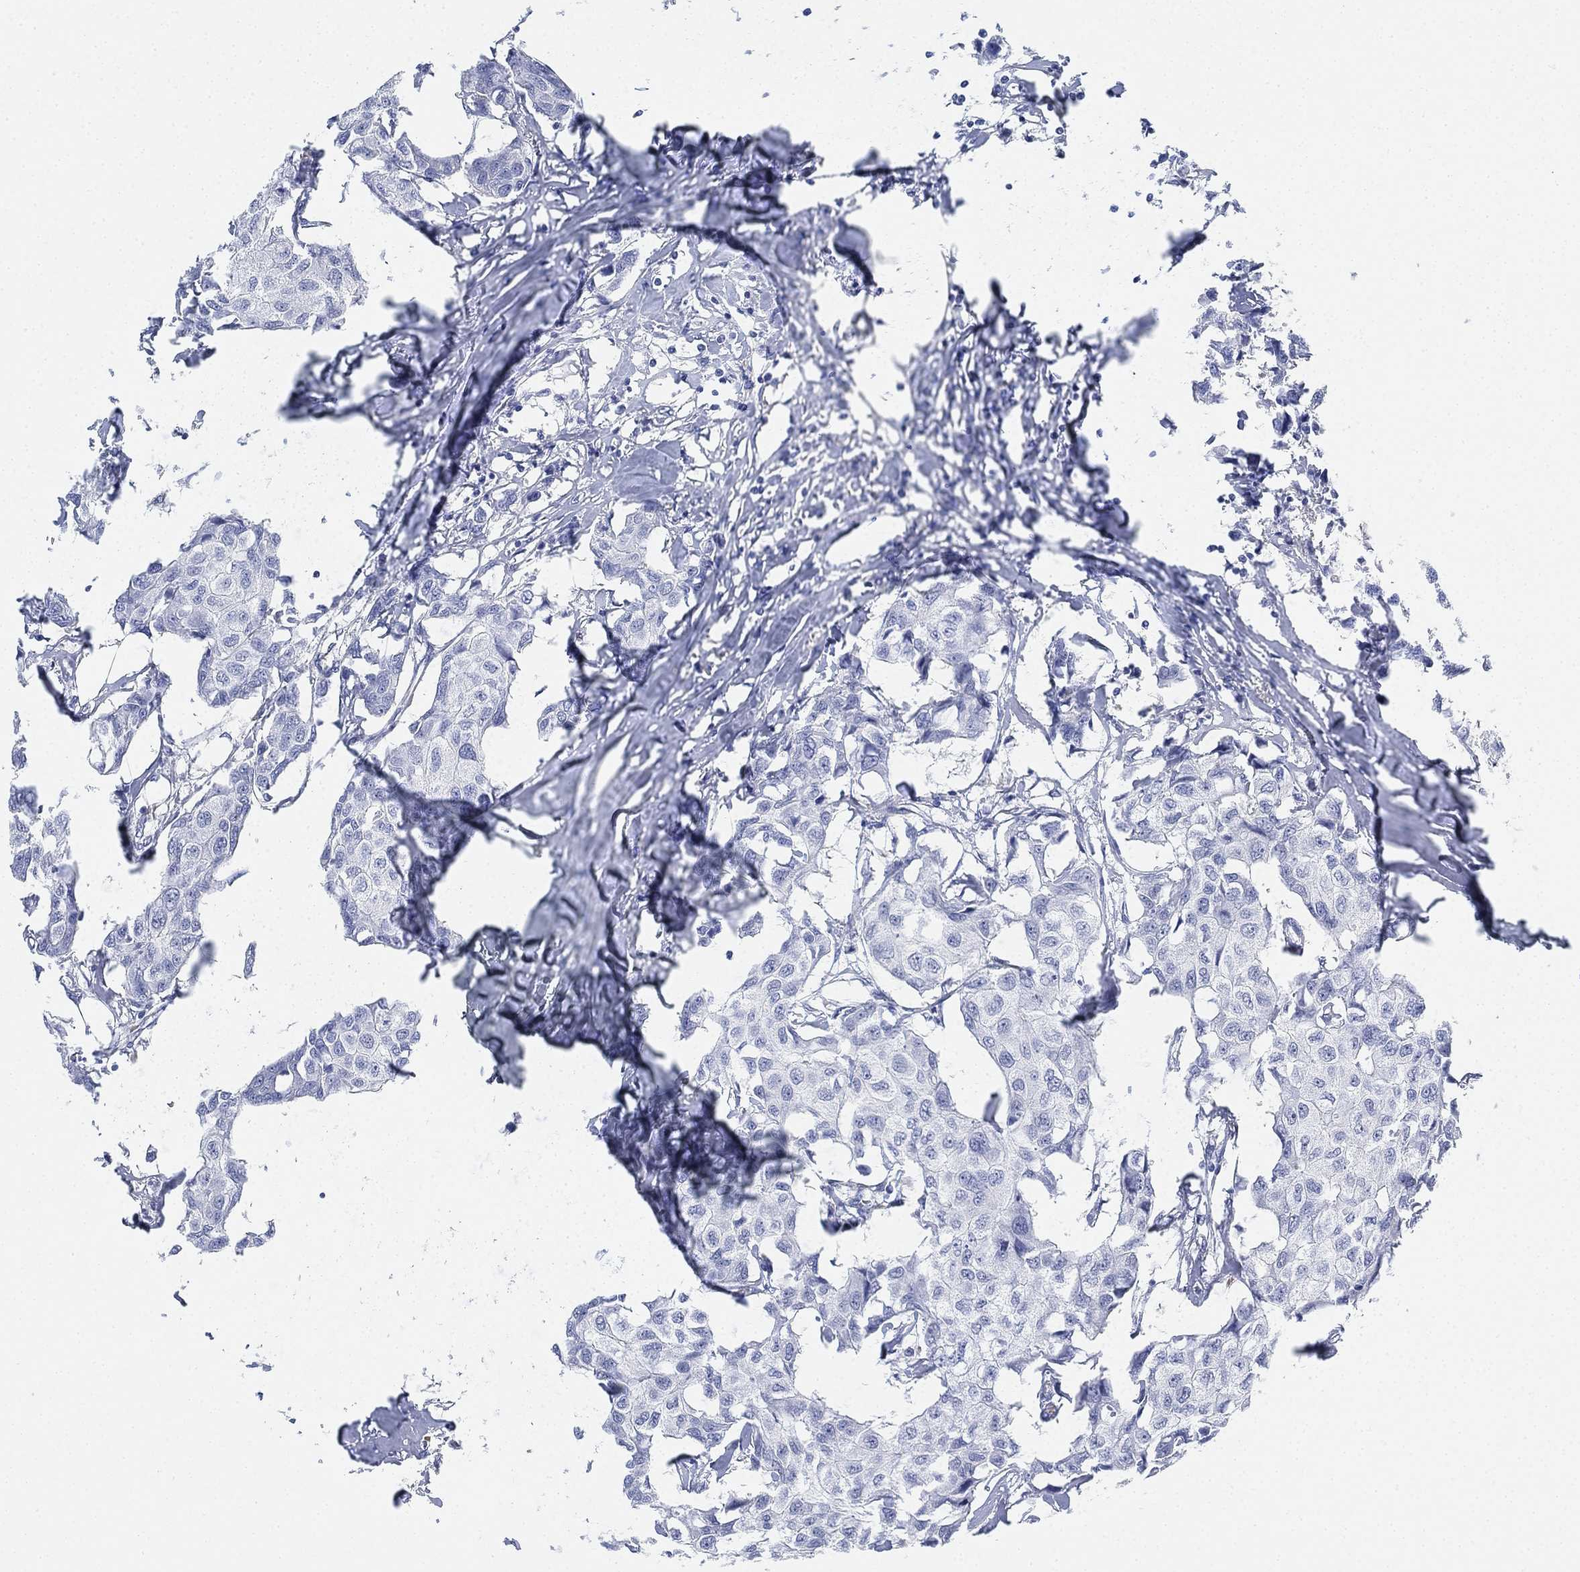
{"staining": {"intensity": "negative", "quantity": "none", "location": "none"}, "tissue": "breast cancer", "cell_type": "Tumor cells", "image_type": "cancer", "snomed": [{"axis": "morphology", "description": "Duct carcinoma"}, {"axis": "topography", "description": "Breast"}], "caption": "A high-resolution image shows immunohistochemistry (IHC) staining of breast cancer, which exhibits no significant staining in tumor cells.", "gene": "PSKH2", "patient": {"sex": "female", "age": 80}}